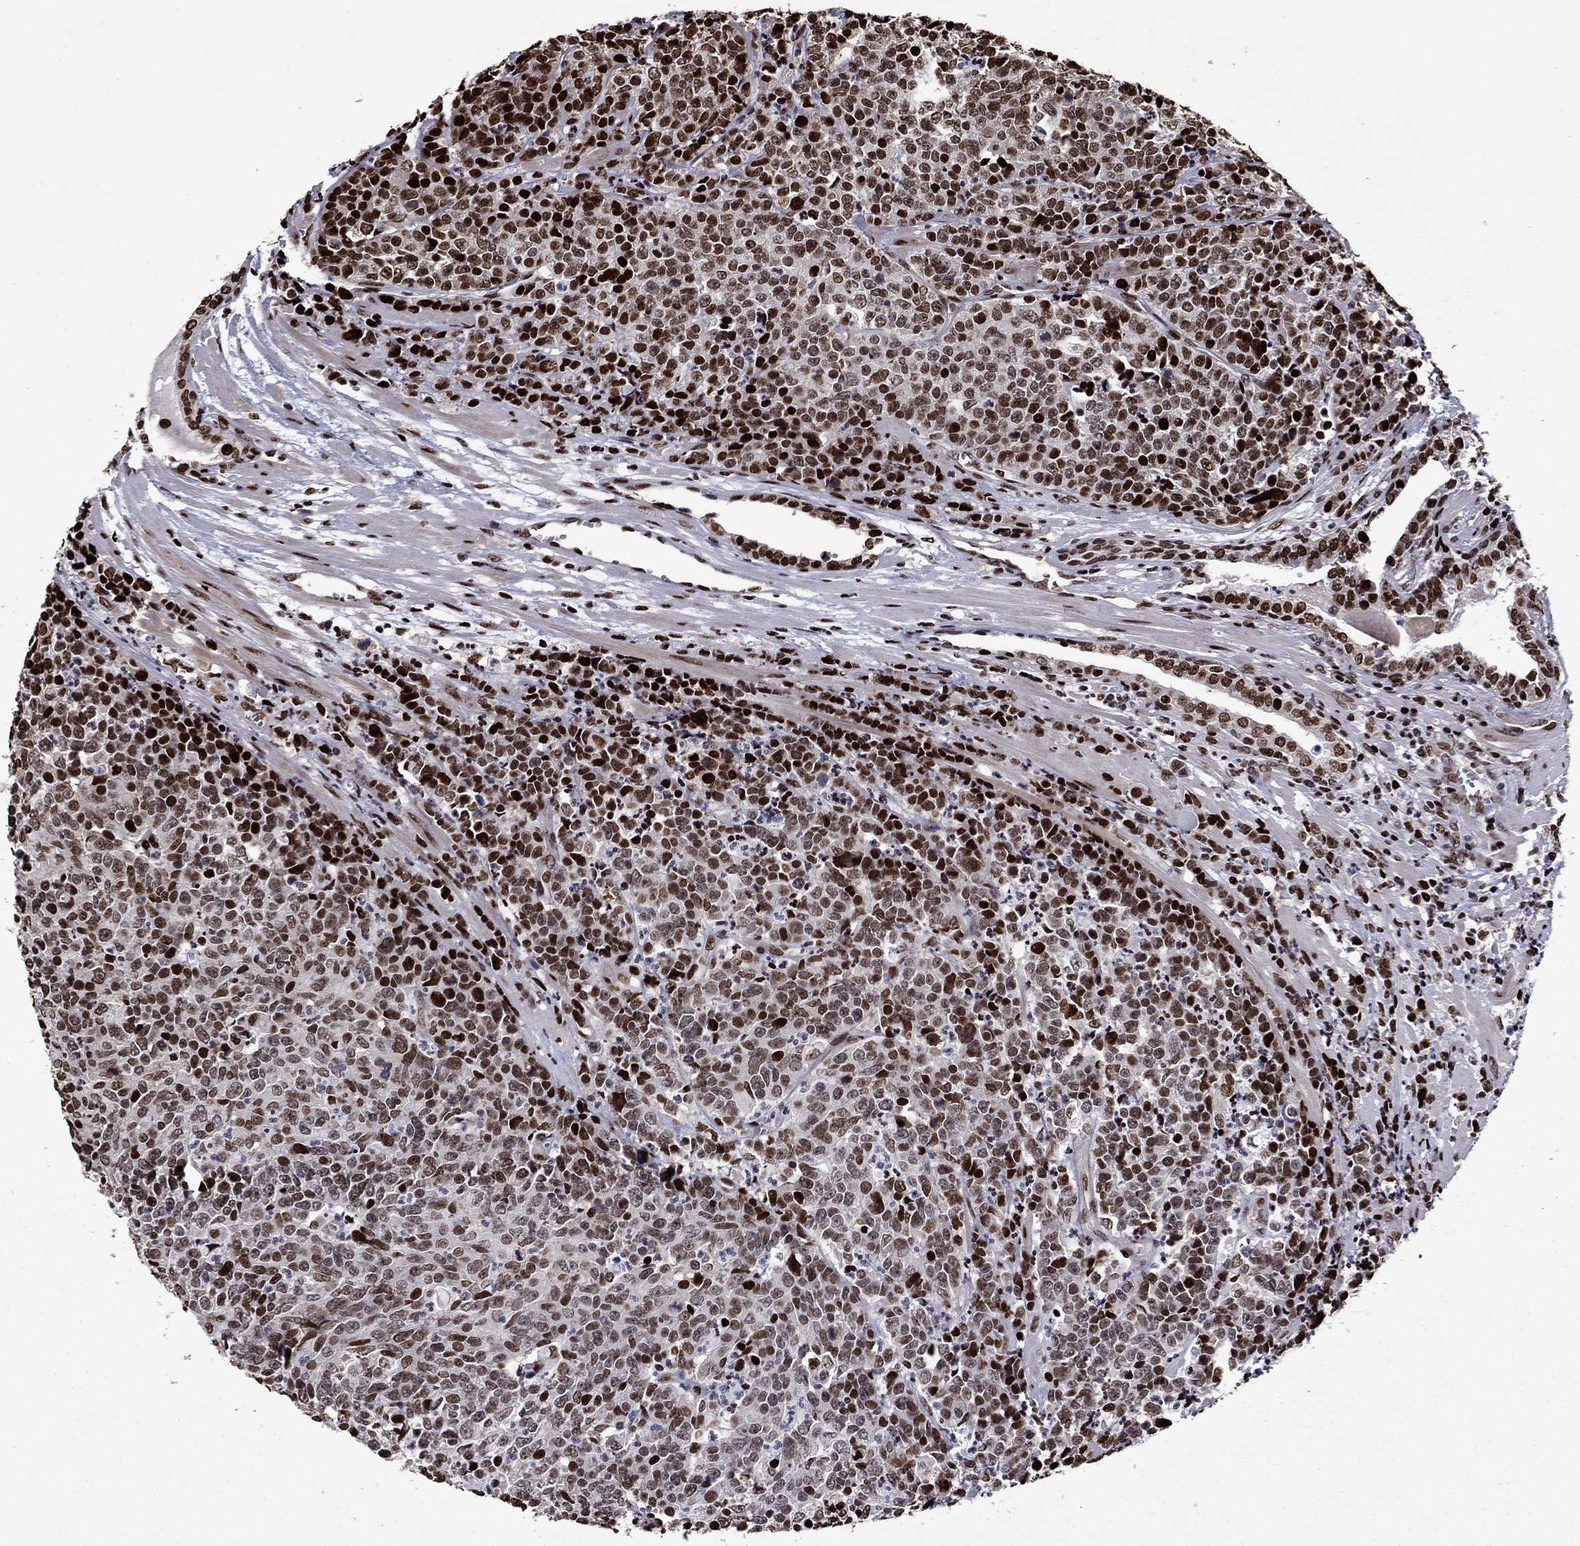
{"staining": {"intensity": "strong", "quantity": "25%-75%", "location": "nuclear"}, "tissue": "prostate cancer", "cell_type": "Tumor cells", "image_type": "cancer", "snomed": [{"axis": "morphology", "description": "Adenocarcinoma, NOS"}, {"axis": "topography", "description": "Prostate"}], "caption": "Immunohistochemistry micrograph of human prostate cancer (adenocarcinoma) stained for a protein (brown), which shows high levels of strong nuclear positivity in approximately 25%-75% of tumor cells.", "gene": "LIMK1", "patient": {"sex": "male", "age": 67}}